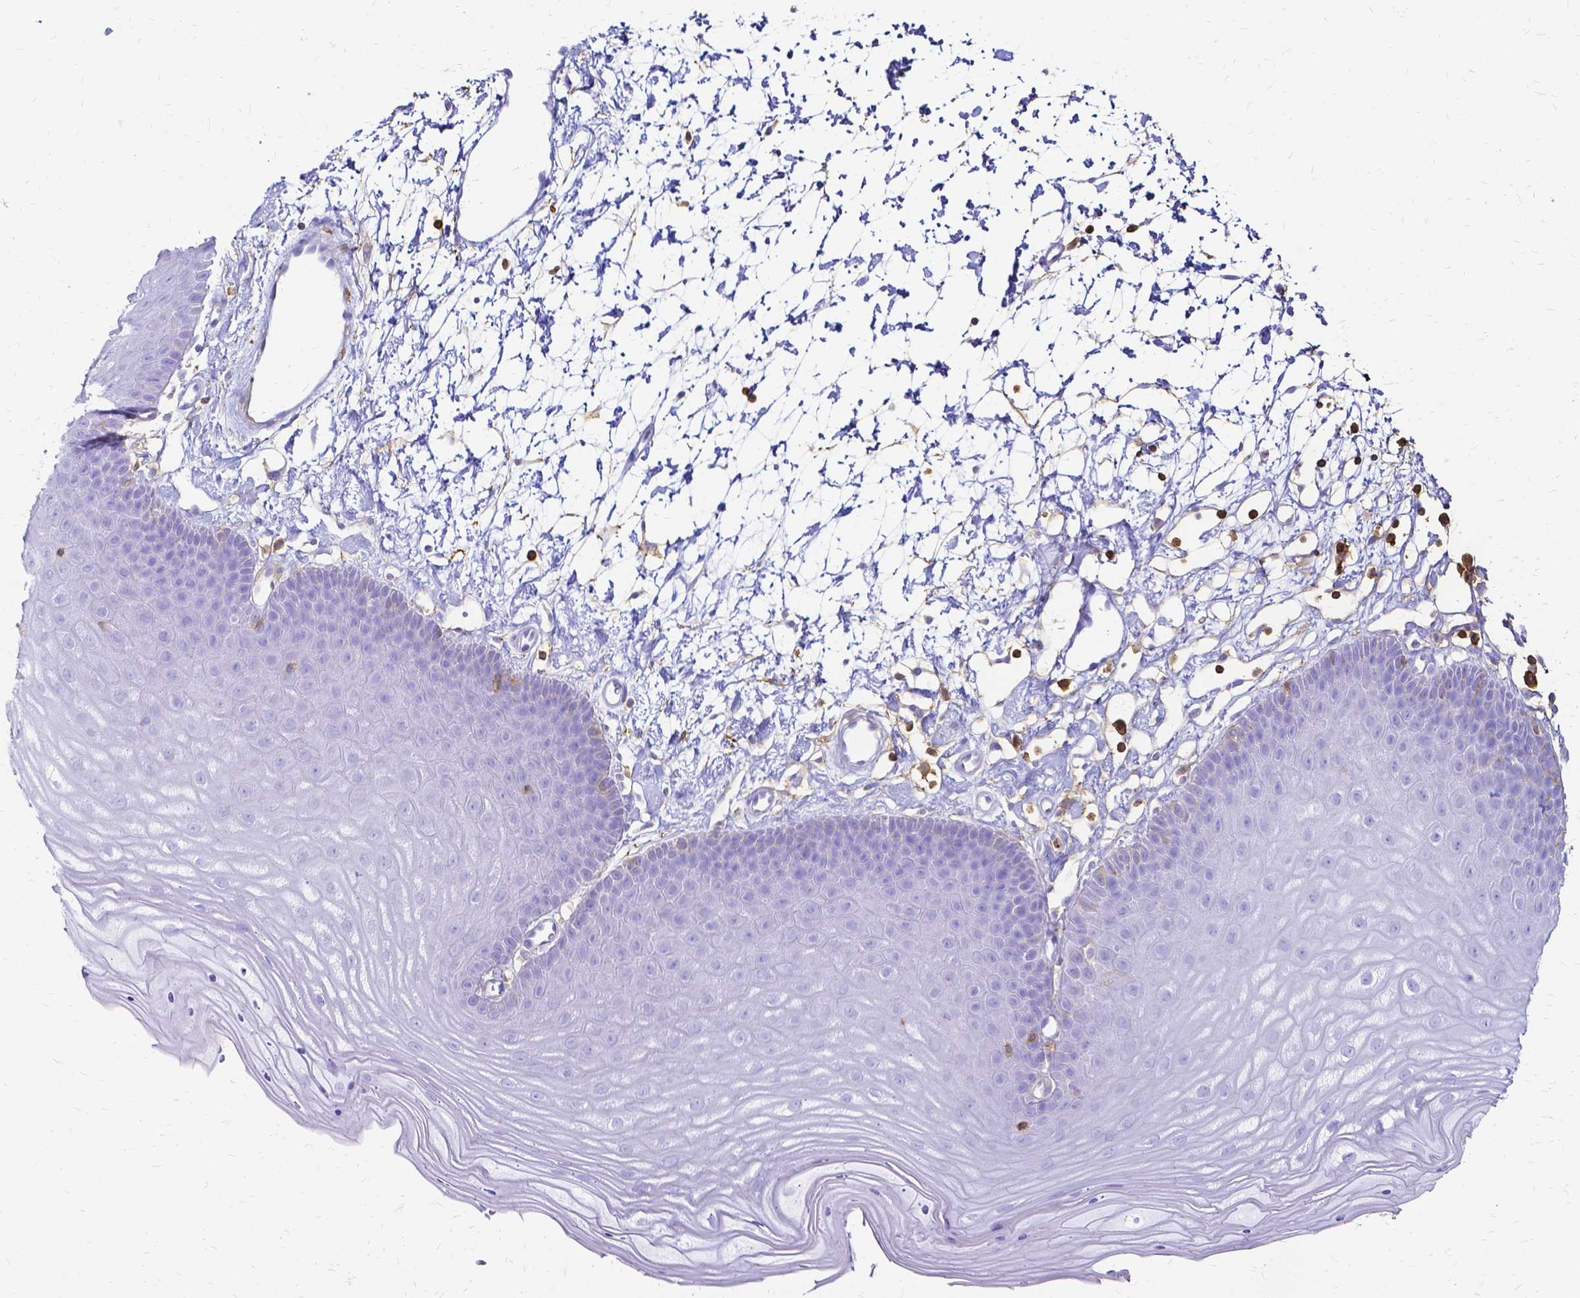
{"staining": {"intensity": "negative", "quantity": "none", "location": "none"}, "tissue": "skin", "cell_type": "Epidermal cells", "image_type": "normal", "snomed": [{"axis": "morphology", "description": "Normal tissue, NOS"}, {"axis": "topography", "description": "Anal"}], "caption": "Immunohistochemistry (IHC) photomicrograph of benign human skin stained for a protein (brown), which exhibits no expression in epidermal cells. (Immunohistochemistry, brightfield microscopy, high magnification).", "gene": "HSPA12A", "patient": {"sex": "male", "age": 53}}